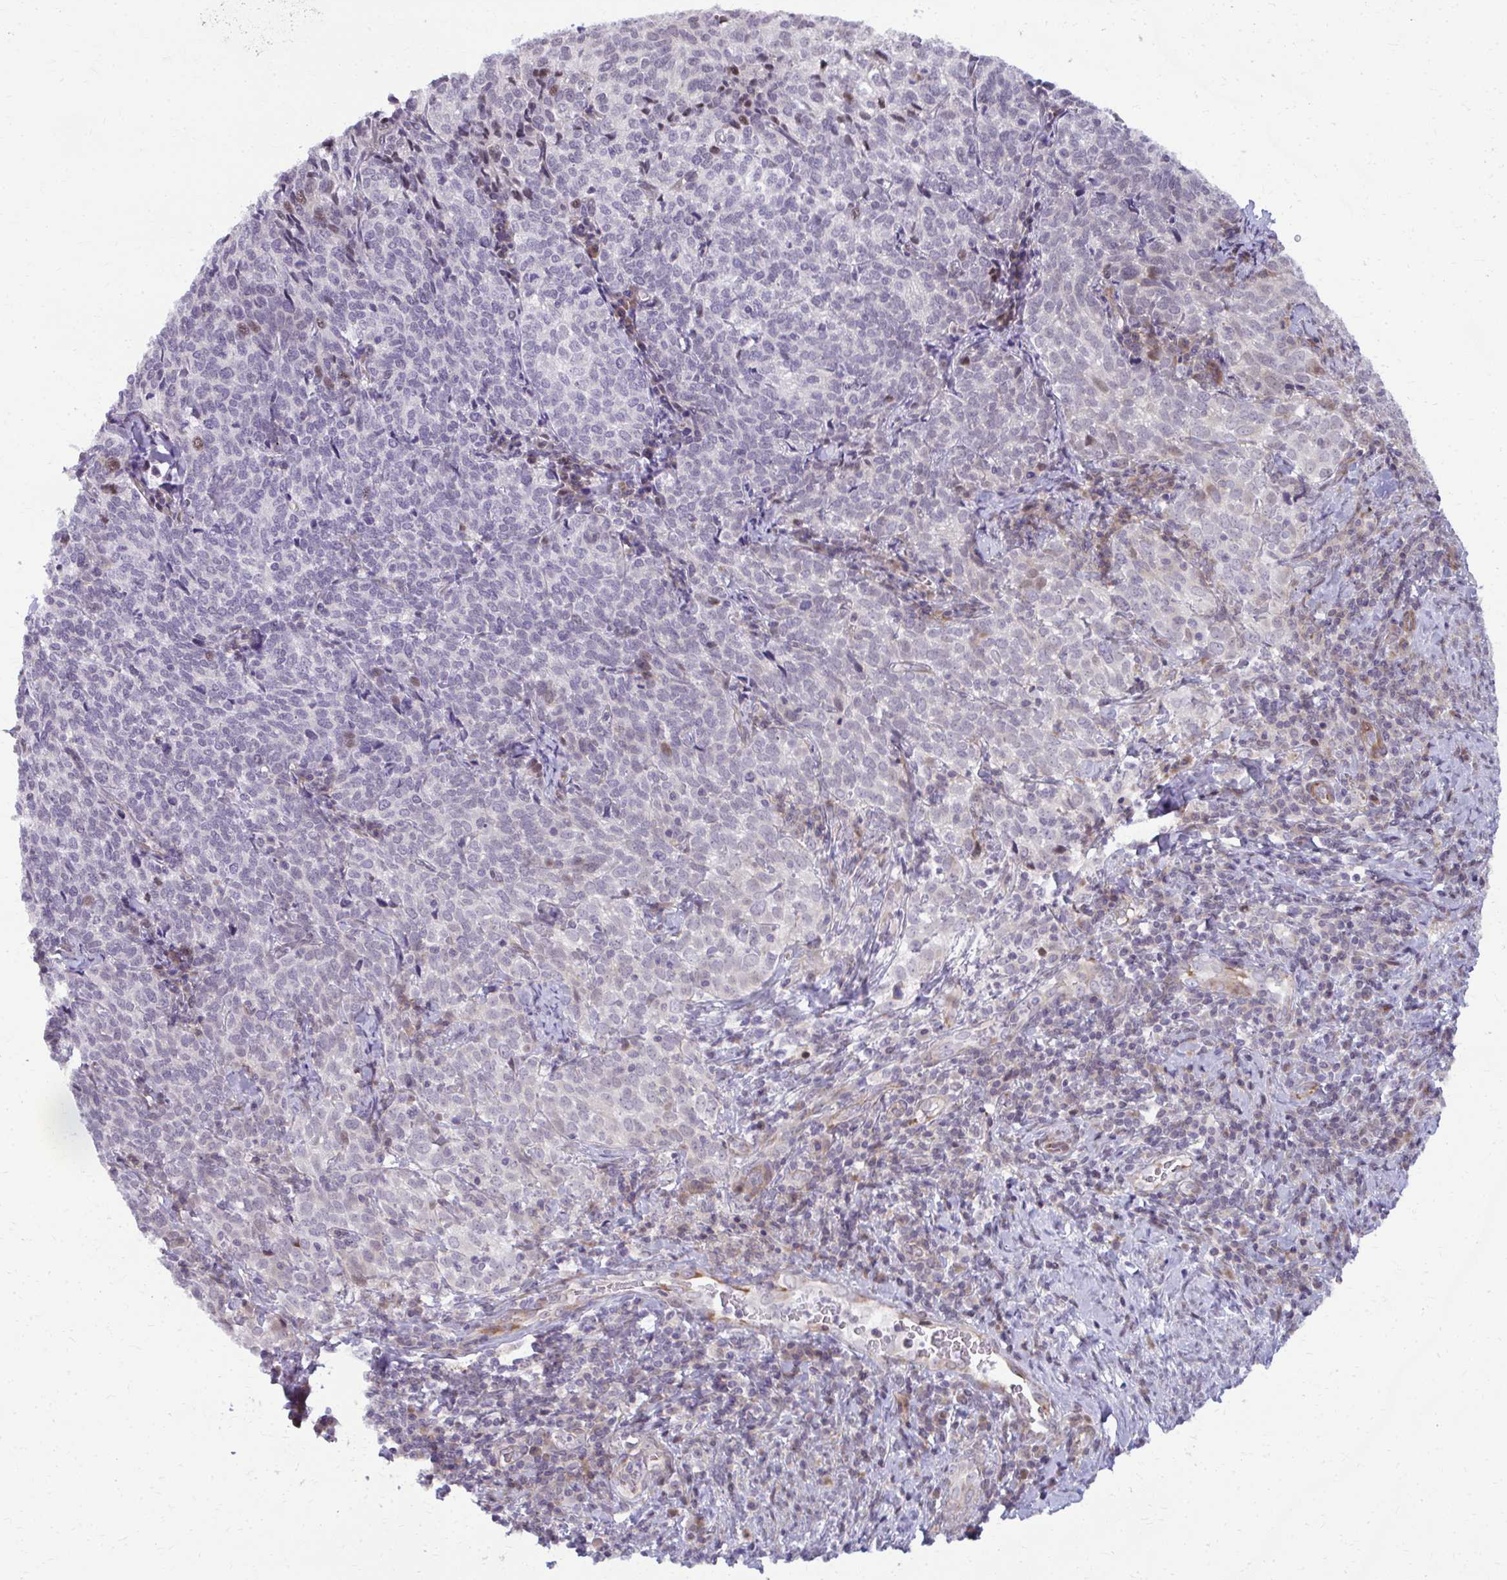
{"staining": {"intensity": "negative", "quantity": "none", "location": "none"}, "tissue": "cervical cancer", "cell_type": "Tumor cells", "image_type": "cancer", "snomed": [{"axis": "morphology", "description": "Normal tissue, NOS"}, {"axis": "morphology", "description": "Squamous cell carcinoma, NOS"}, {"axis": "topography", "description": "Vagina"}, {"axis": "topography", "description": "Cervix"}], "caption": "DAB immunohistochemical staining of human cervical squamous cell carcinoma shows no significant positivity in tumor cells.", "gene": "MAF1", "patient": {"sex": "female", "age": 45}}